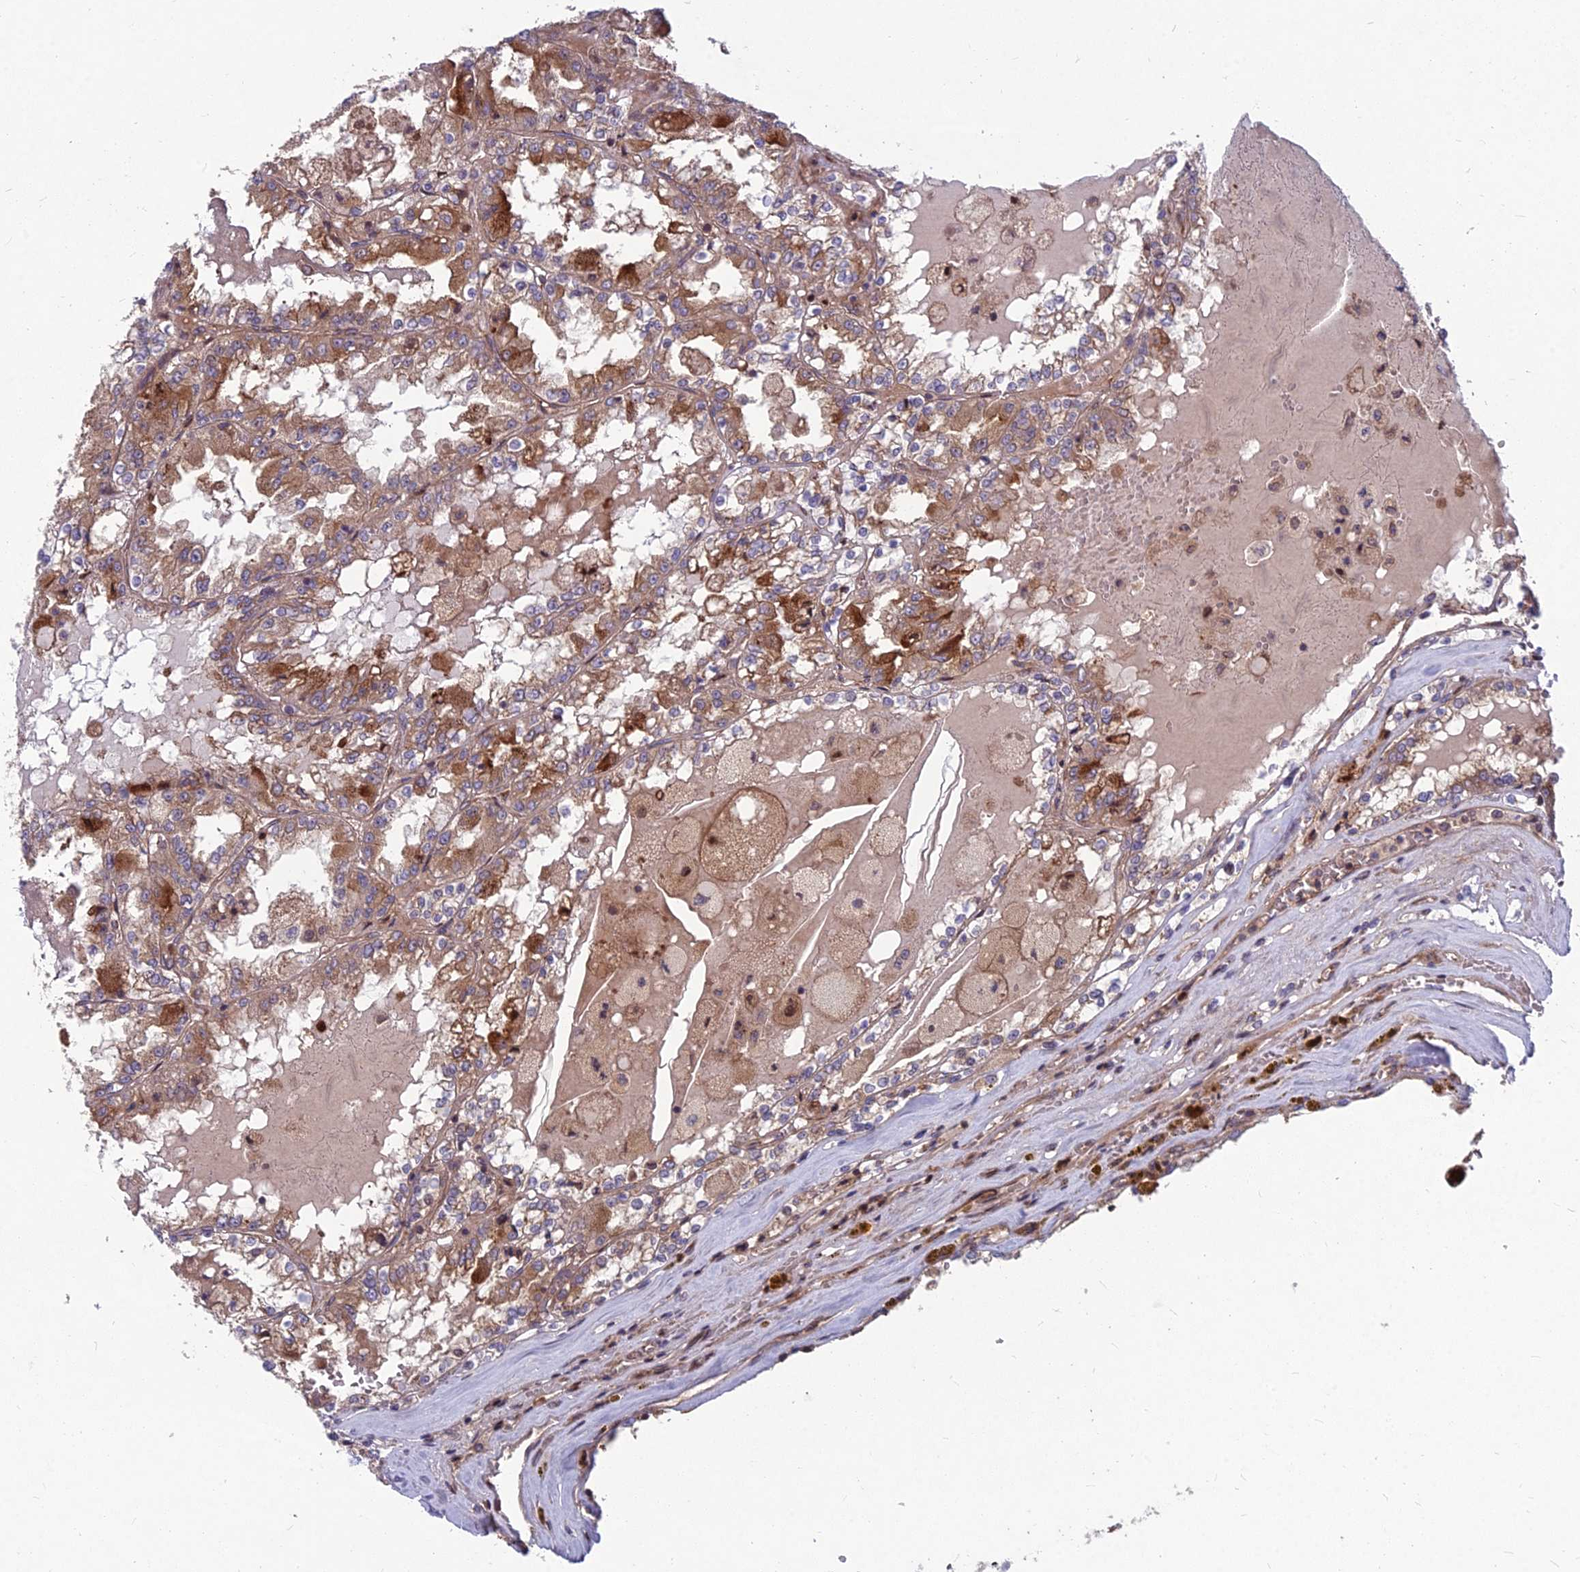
{"staining": {"intensity": "moderate", "quantity": "25%-75%", "location": "cytoplasmic/membranous"}, "tissue": "renal cancer", "cell_type": "Tumor cells", "image_type": "cancer", "snomed": [{"axis": "morphology", "description": "Adenocarcinoma, NOS"}, {"axis": "topography", "description": "Kidney"}], "caption": "Immunohistochemical staining of renal adenocarcinoma reveals medium levels of moderate cytoplasmic/membranous expression in about 25%-75% of tumor cells.", "gene": "MFSD8", "patient": {"sex": "female", "age": 56}}